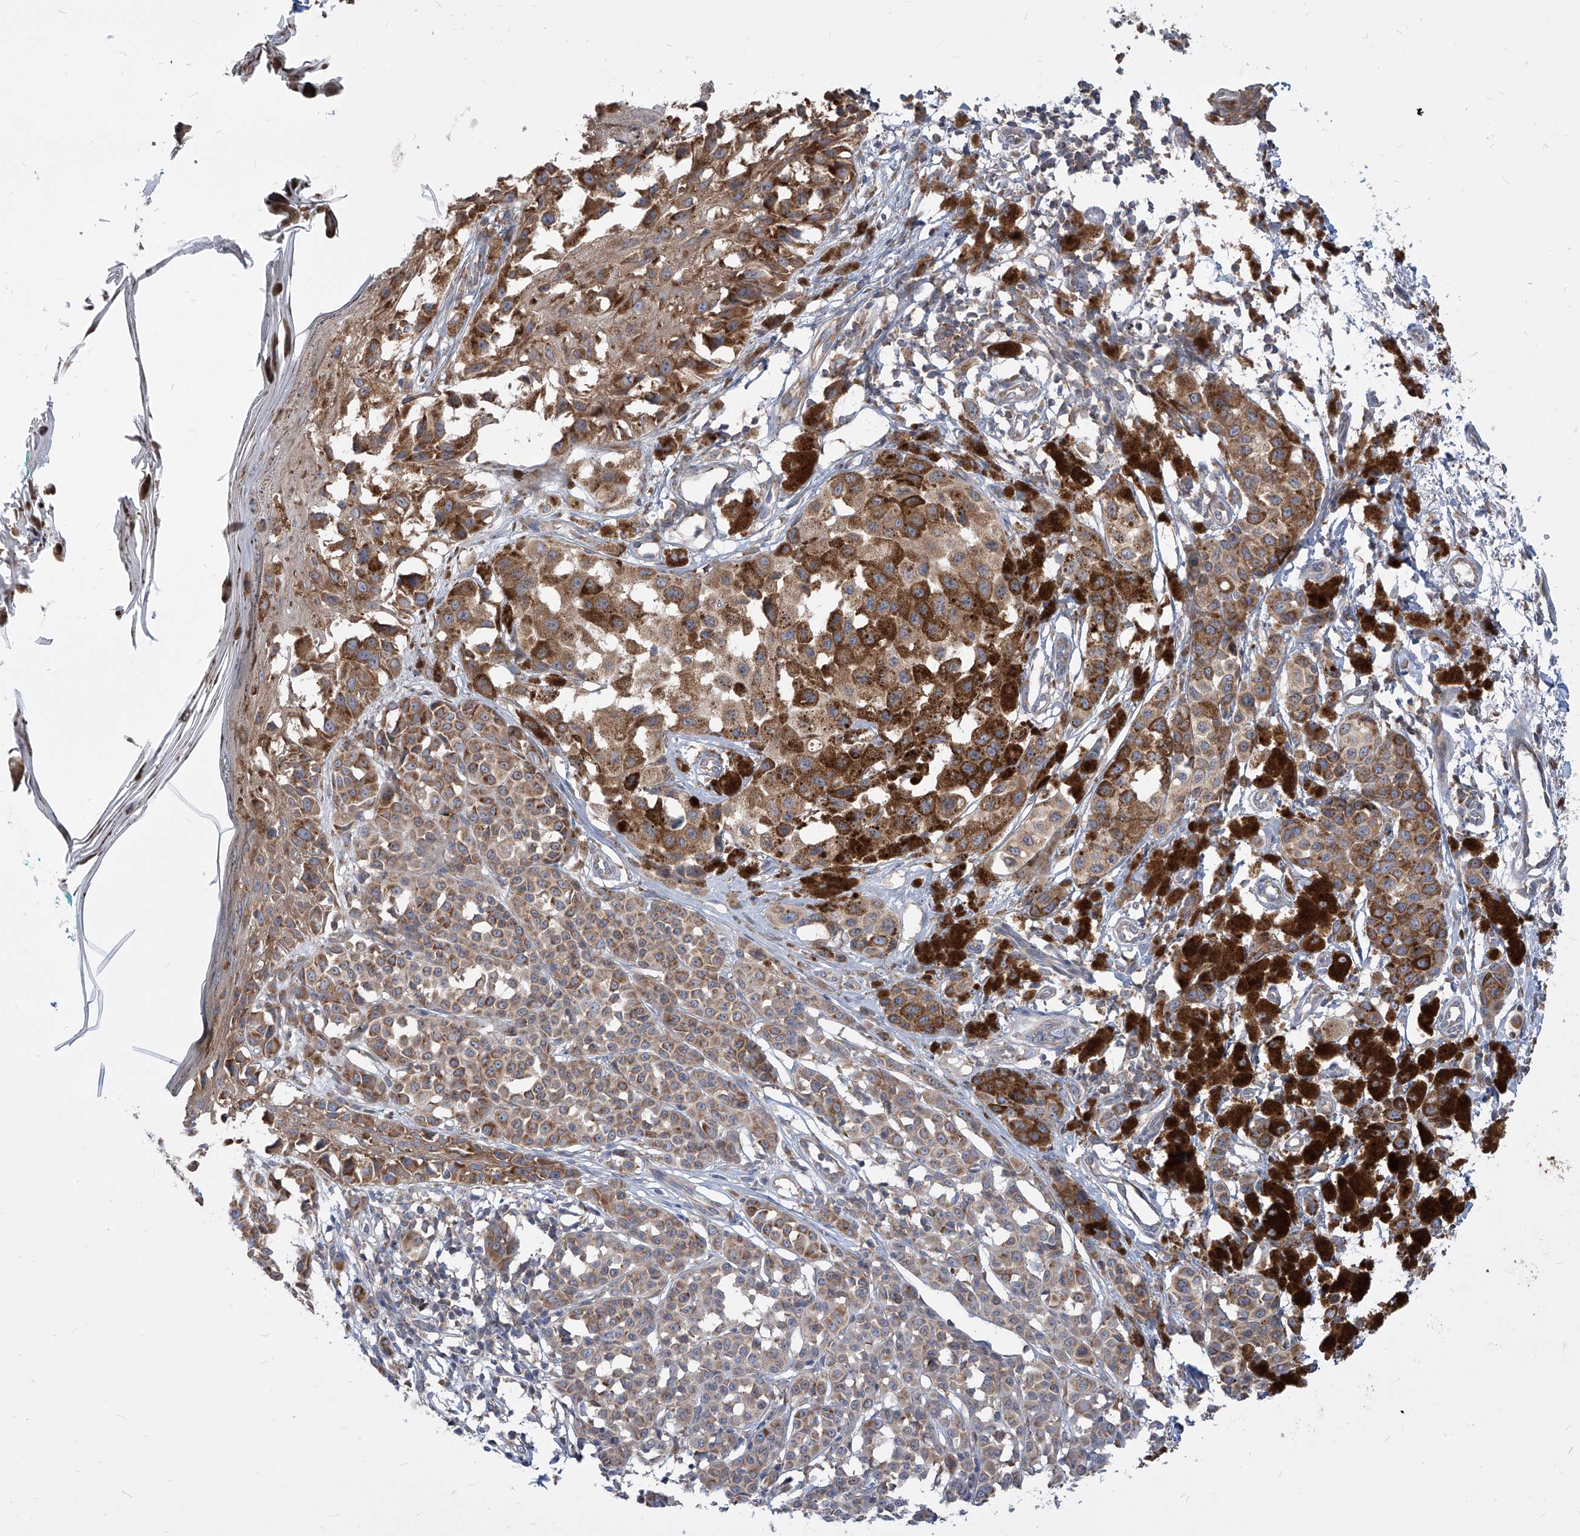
{"staining": {"intensity": "strong", "quantity": ">75%", "location": "cytoplasmic/membranous"}, "tissue": "melanoma", "cell_type": "Tumor cells", "image_type": "cancer", "snomed": [{"axis": "morphology", "description": "Malignant melanoma, NOS"}, {"axis": "topography", "description": "Skin of leg"}], "caption": "Immunohistochemistry (IHC) micrograph of neoplastic tissue: melanoma stained using immunohistochemistry displays high levels of strong protein expression localized specifically in the cytoplasmic/membranous of tumor cells, appearing as a cytoplasmic/membranous brown color.", "gene": "FAM83B", "patient": {"sex": "female", "age": 72}}